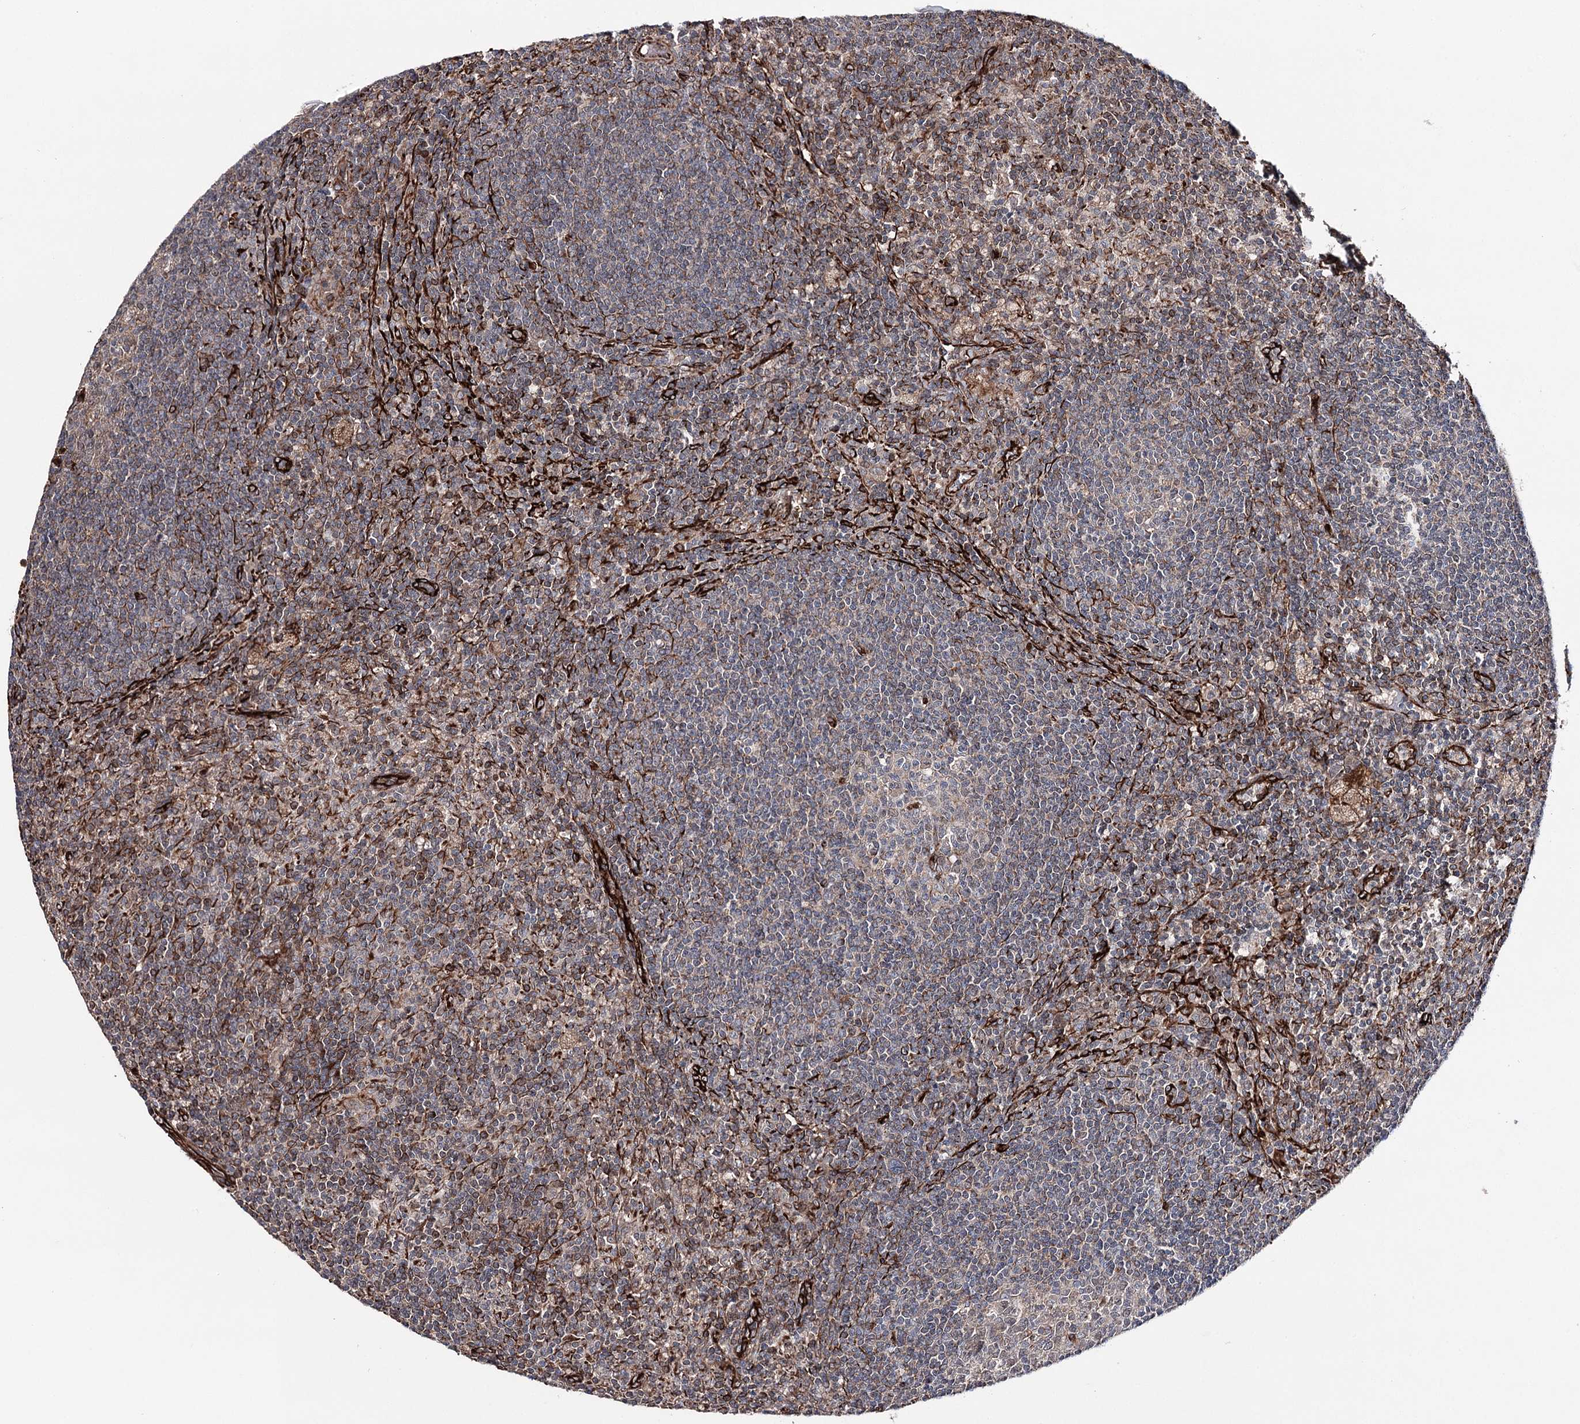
{"staining": {"intensity": "weak", "quantity": "25%-75%", "location": "cytoplasmic/membranous"}, "tissue": "lymph node", "cell_type": "Germinal center cells", "image_type": "normal", "snomed": [{"axis": "morphology", "description": "Normal tissue, NOS"}, {"axis": "topography", "description": "Lymph node"}], "caption": "Germinal center cells reveal low levels of weak cytoplasmic/membranous staining in about 25%-75% of cells in benign human lymph node. (brown staining indicates protein expression, while blue staining denotes nuclei).", "gene": "MIB1", "patient": {"sex": "male", "age": 69}}